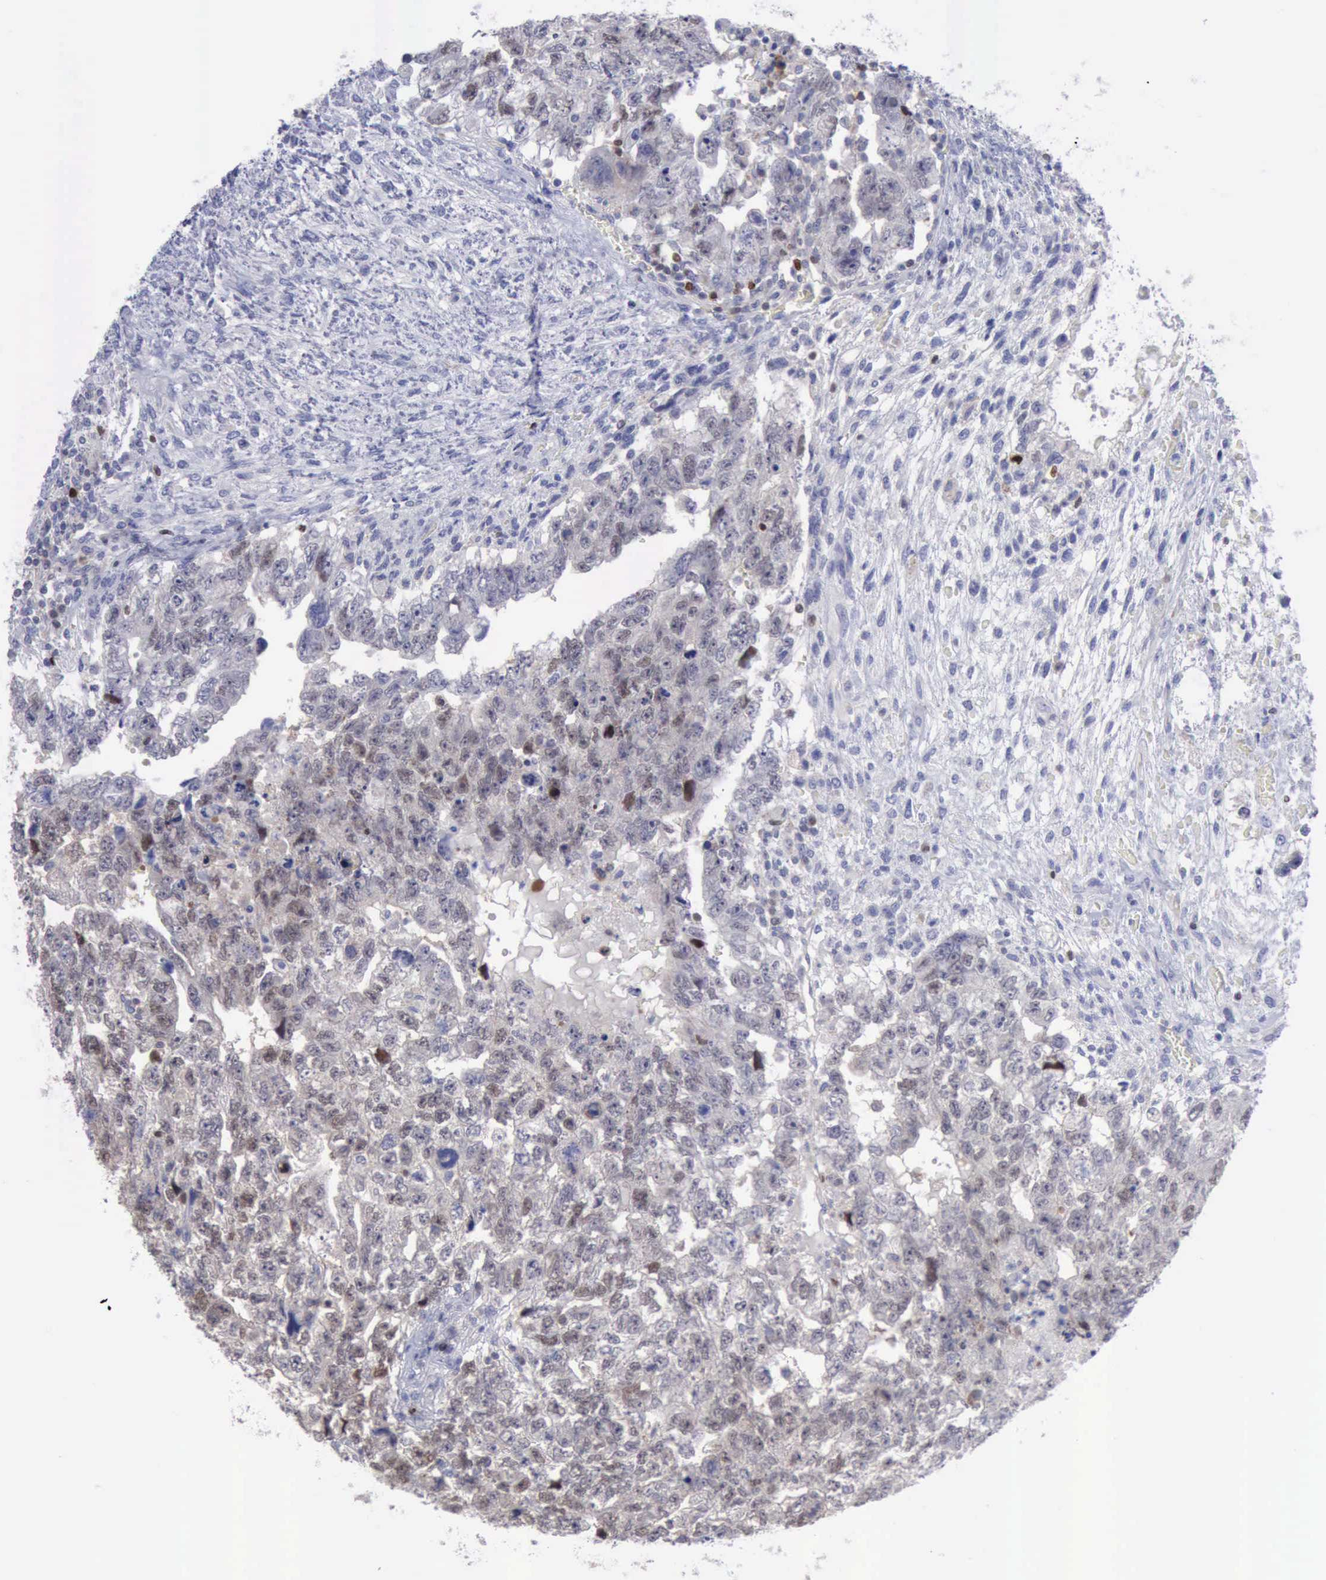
{"staining": {"intensity": "strong", "quantity": "<25%", "location": "nuclear"}, "tissue": "testis cancer", "cell_type": "Tumor cells", "image_type": "cancer", "snomed": [{"axis": "morphology", "description": "Carcinoma, Embryonal, NOS"}, {"axis": "topography", "description": "Testis"}], "caption": "Immunohistochemical staining of testis embryonal carcinoma shows medium levels of strong nuclear positivity in about <25% of tumor cells.", "gene": "SATB2", "patient": {"sex": "male", "age": 36}}